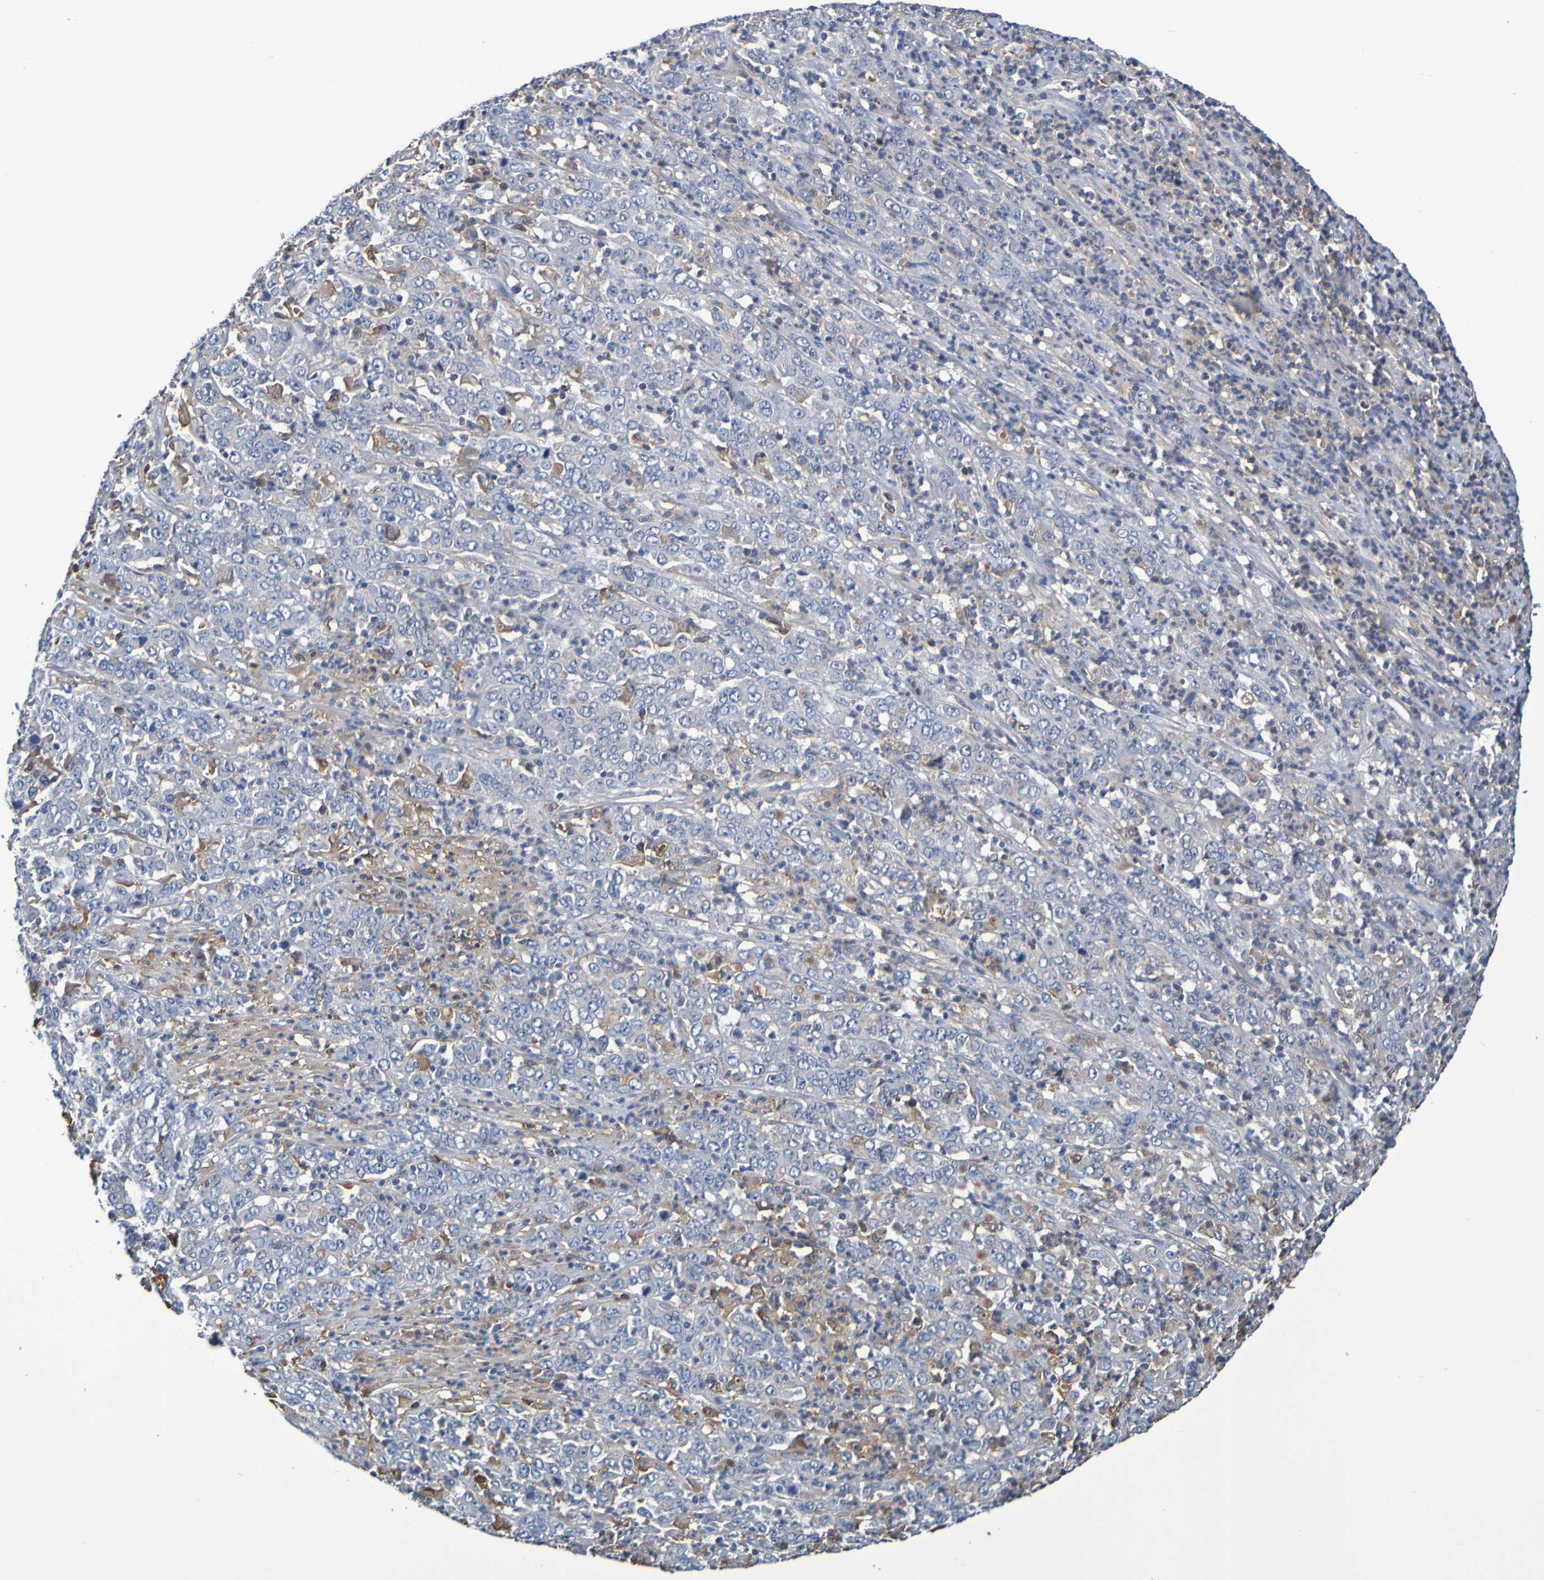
{"staining": {"intensity": "moderate", "quantity": "<25%", "location": "cytoplasmic/membranous"}, "tissue": "stomach cancer", "cell_type": "Tumor cells", "image_type": "cancer", "snomed": [{"axis": "morphology", "description": "Adenocarcinoma, NOS"}, {"axis": "topography", "description": "Stomach, lower"}], "caption": "The immunohistochemical stain highlights moderate cytoplasmic/membranous positivity in tumor cells of stomach cancer tissue.", "gene": "GAB3", "patient": {"sex": "female", "age": 71}}